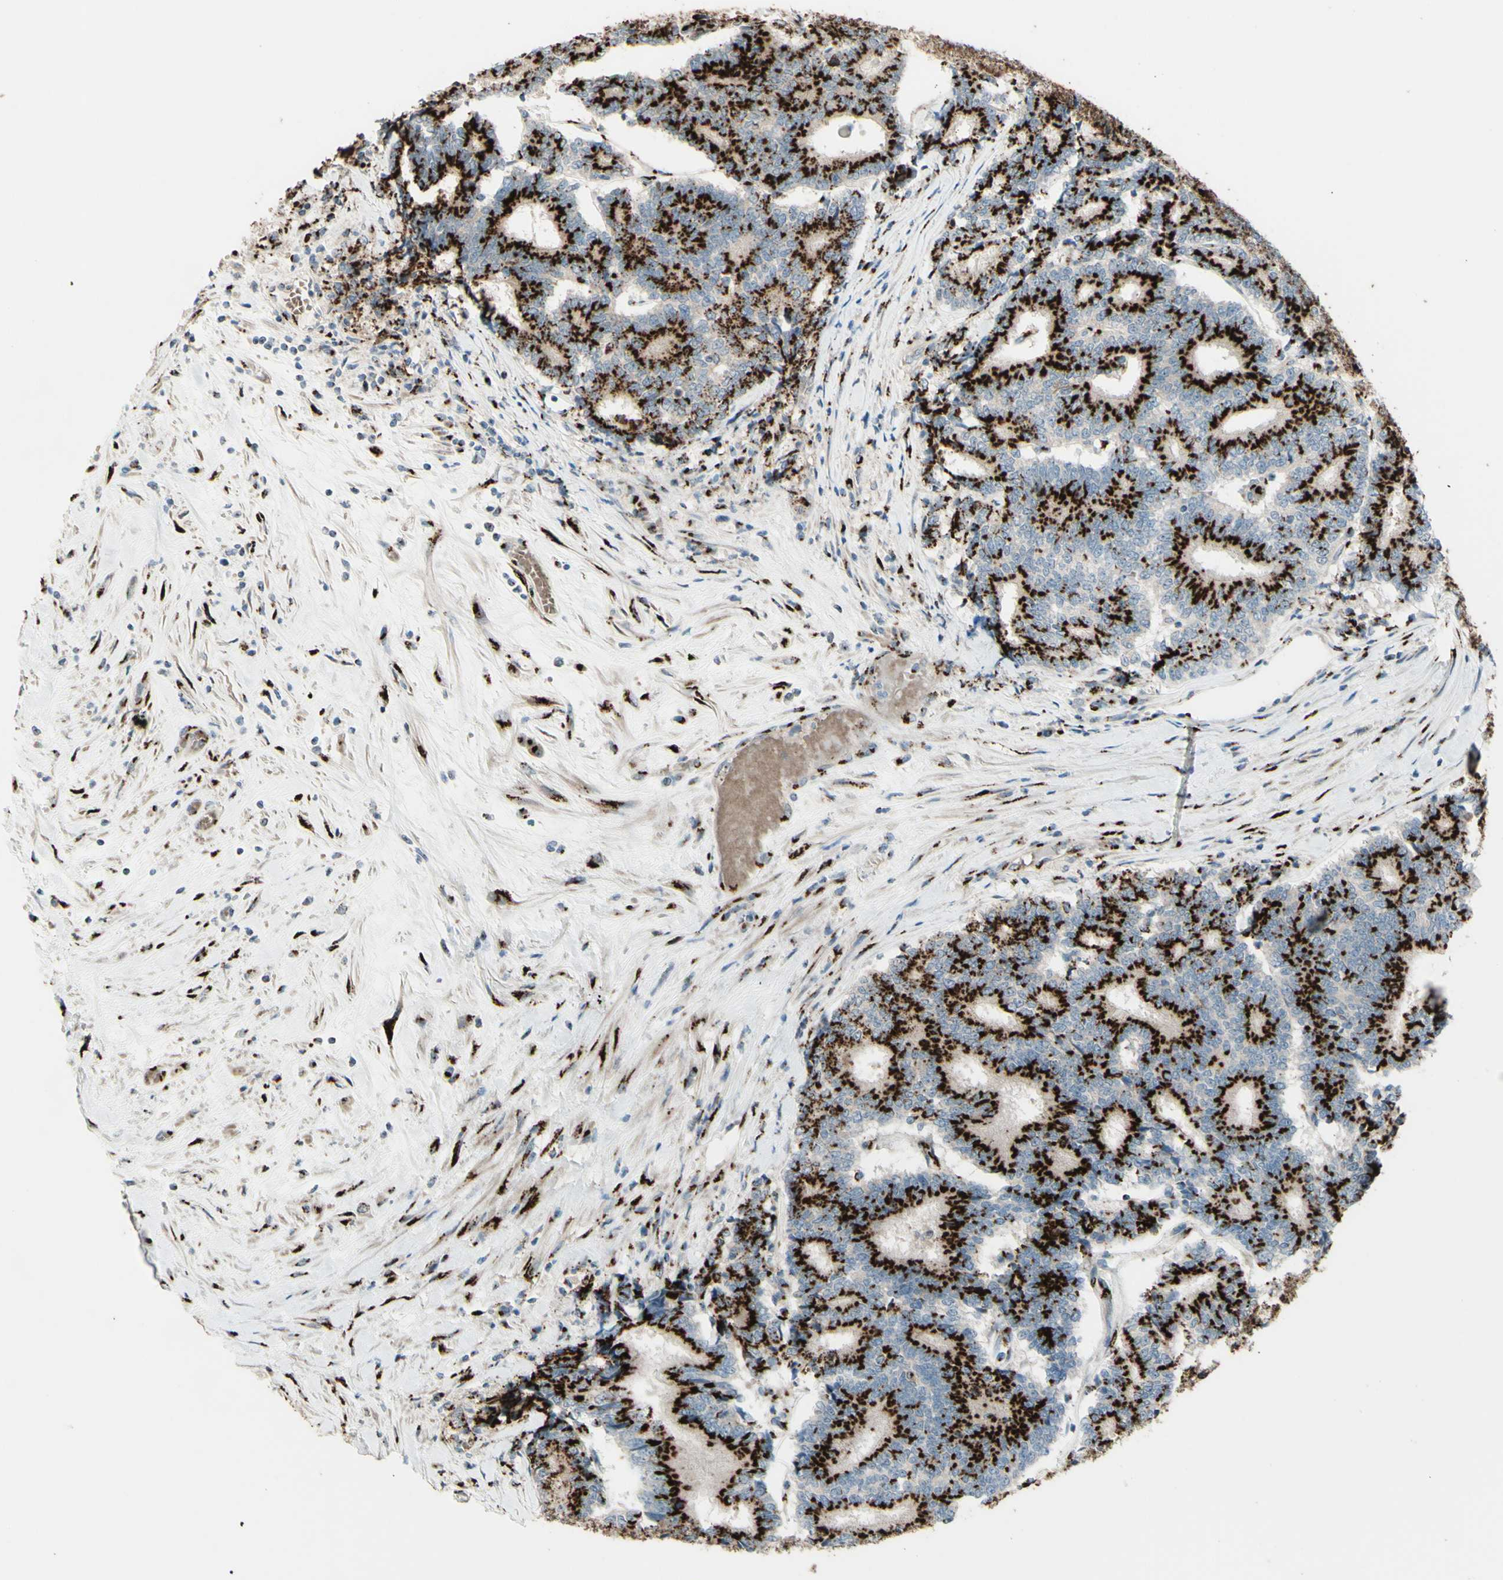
{"staining": {"intensity": "strong", "quantity": ">75%", "location": "cytoplasmic/membranous"}, "tissue": "prostate cancer", "cell_type": "Tumor cells", "image_type": "cancer", "snomed": [{"axis": "morphology", "description": "Normal tissue, NOS"}, {"axis": "morphology", "description": "Adenocarcinoma, High grade"}, {"axis": "topography", "description": "Prostate"}, {"axis": "topography", "description": "Seminal veicle"}], "caption": "DAB (3,3'-diaminobenzidine) immunohistochemical staining of prostate cancer reveals strong cytoplasmic/membranous protein staining in about >75% of tumor cells.", "gene": "BPNT2", "patient": {"sex": "male", "age": 55}}